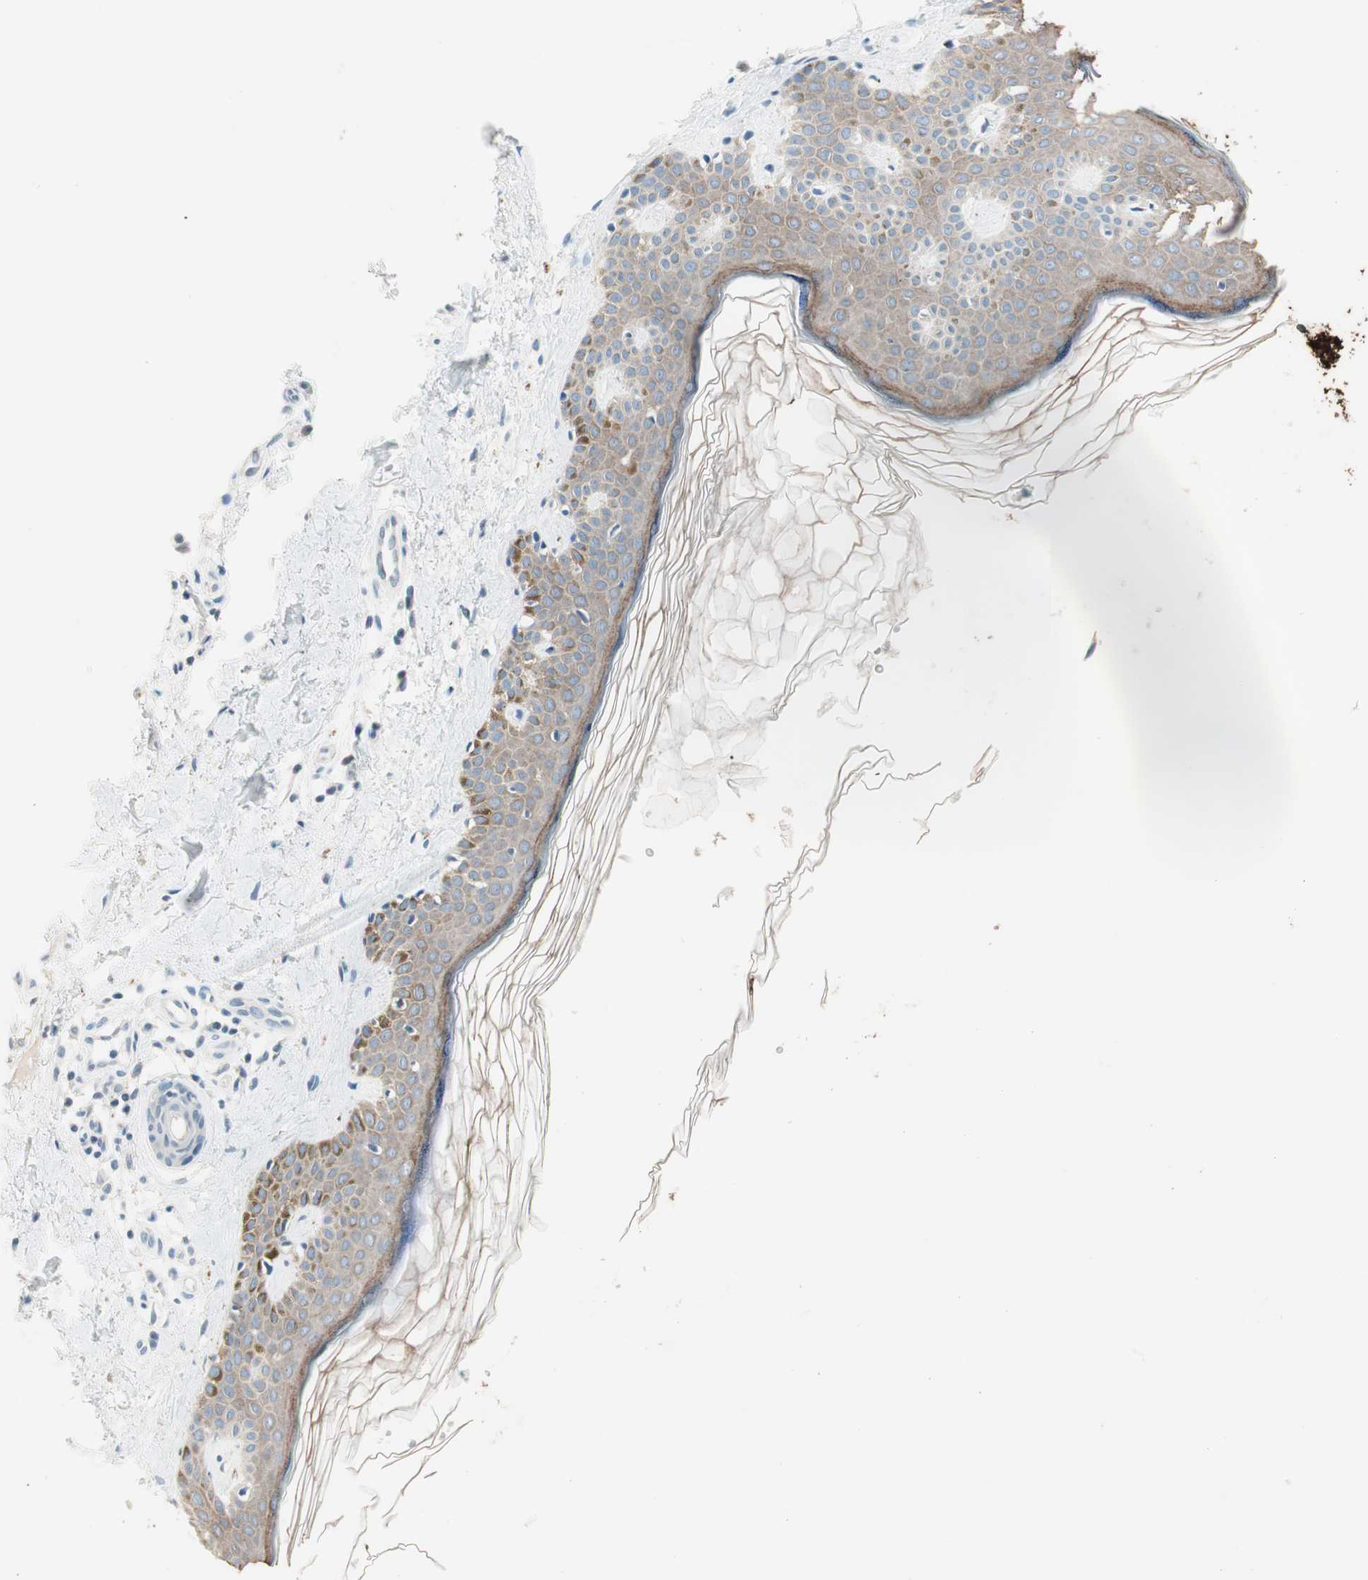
{"staining": {"intensity": "negative", "quantity": "none", "location": "none"}, "tissue": "skin", "cell_type": "Fibroblasts", "image_type": "normal", "snomed": [{"axis": "morphology", "description": "Normal tissue, NOS"}, {"axis": "topography", "description": "Skin"}], "caption": "Skin was stained to show a protein in brown. There is no significant staining in fibroblasts. (Brightfield microscopy of DAB (3,3'-diaminobenzidine) immunohistochemistry at high magnification).", "gene": "GNAO1", "patient": {"sex": "male", "age": 67}}